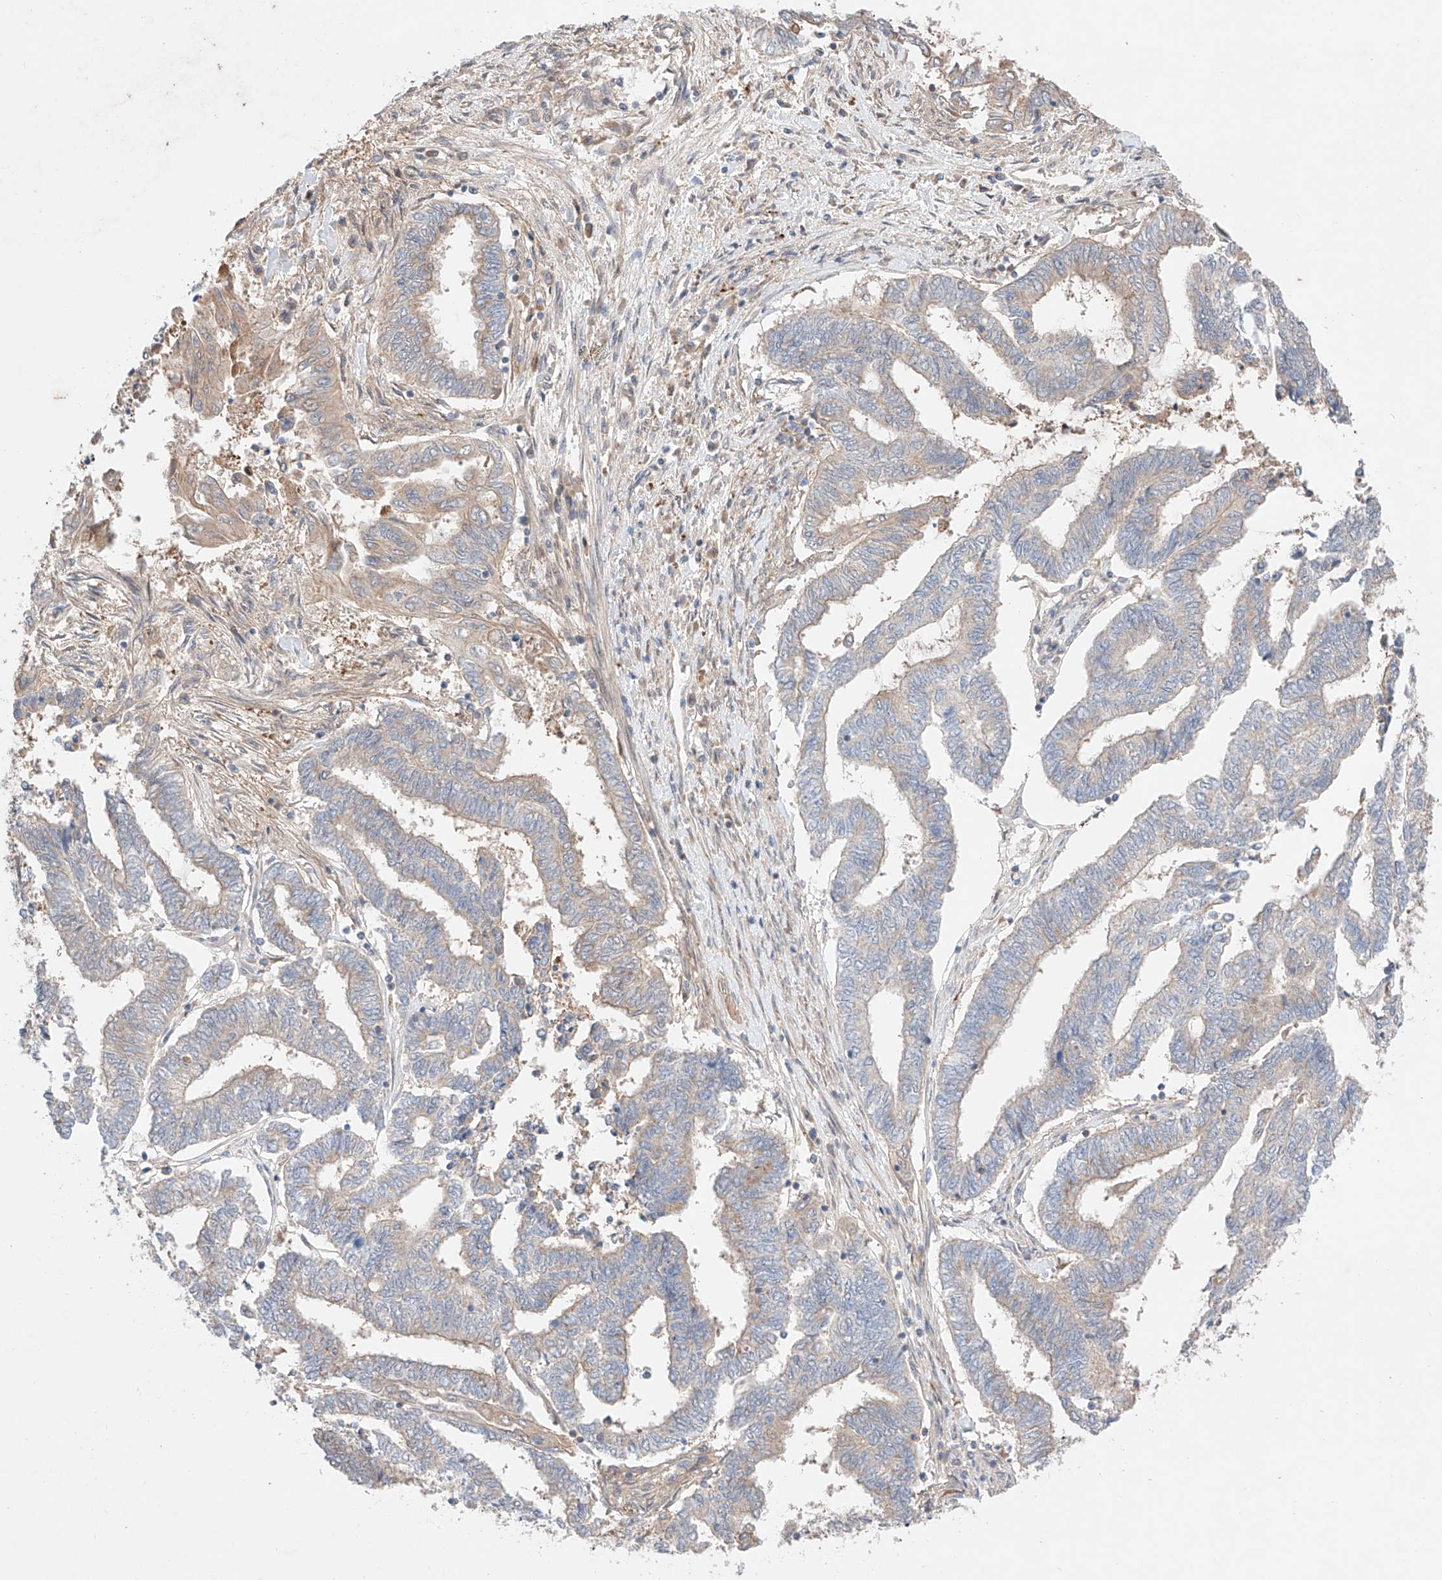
{"staining": {"intensity": "weak", "quantity": "<25%", "location": "cytoplasmic/membranous"}, "tissue": "endometrial cancer", "cell_type": "Tumor cells", "image_type": "cancer", "snomed": [{"axis": "morphology", "description": "Adenocarcinoma, NOS"}, {"axis": "topography", "description": "Uterus"}, {"axis": "topography", "description": "Endometrium"}], "caption": "Endometrial adenocarcinoma stained for a protein using immunohistochemistry exhibits no staining tumor cells.", "gene": "GCNT1", "patient": {"sex": "female", "age": 70}}